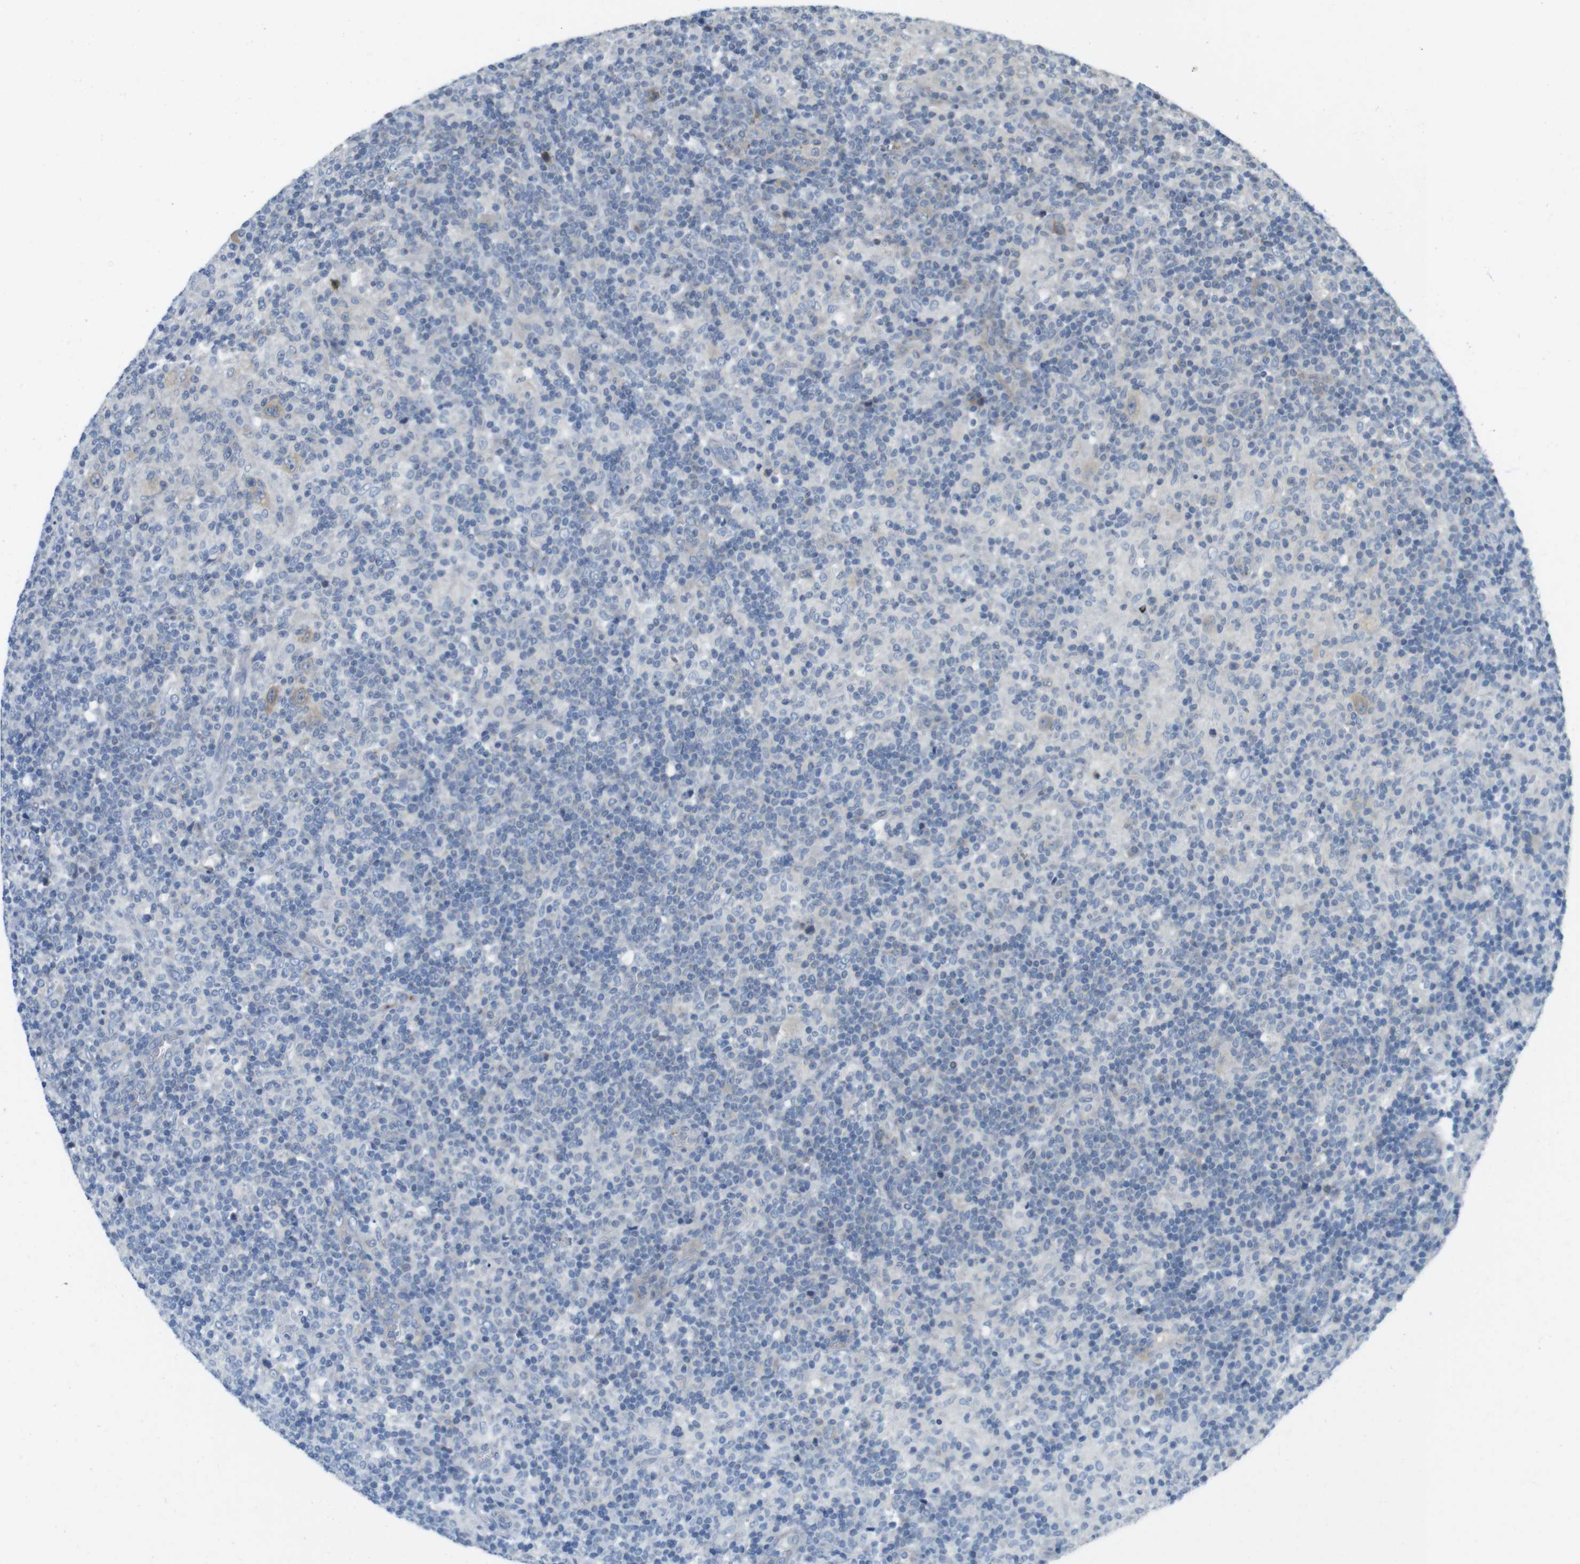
{"staining": {"intensity": "moderate", "quantity": "25%-75%", "location": "cytoplasmic/membranous"}, "tissue": "lymphoma", "cell_type": "Tumor cells", "image_type": "cancer", "snomed": [{"axis": "morphology", "description": "Hodgkin's disease, NOS"}, {"axis": "topography", "description": "Lymph node"}], "caption": "Immunohistochemistry (IHC) histopathology image of neoplastic tissue: lymphoma stained using IHC shows medium levels of moderate protein expression localized specifically in the cytoplasmic/membranous of tumor cells, appearing as a cytoplasmic/membranous brown color.", "gene": "CASP2", "patient": {"sex": "male", "age": 70}}